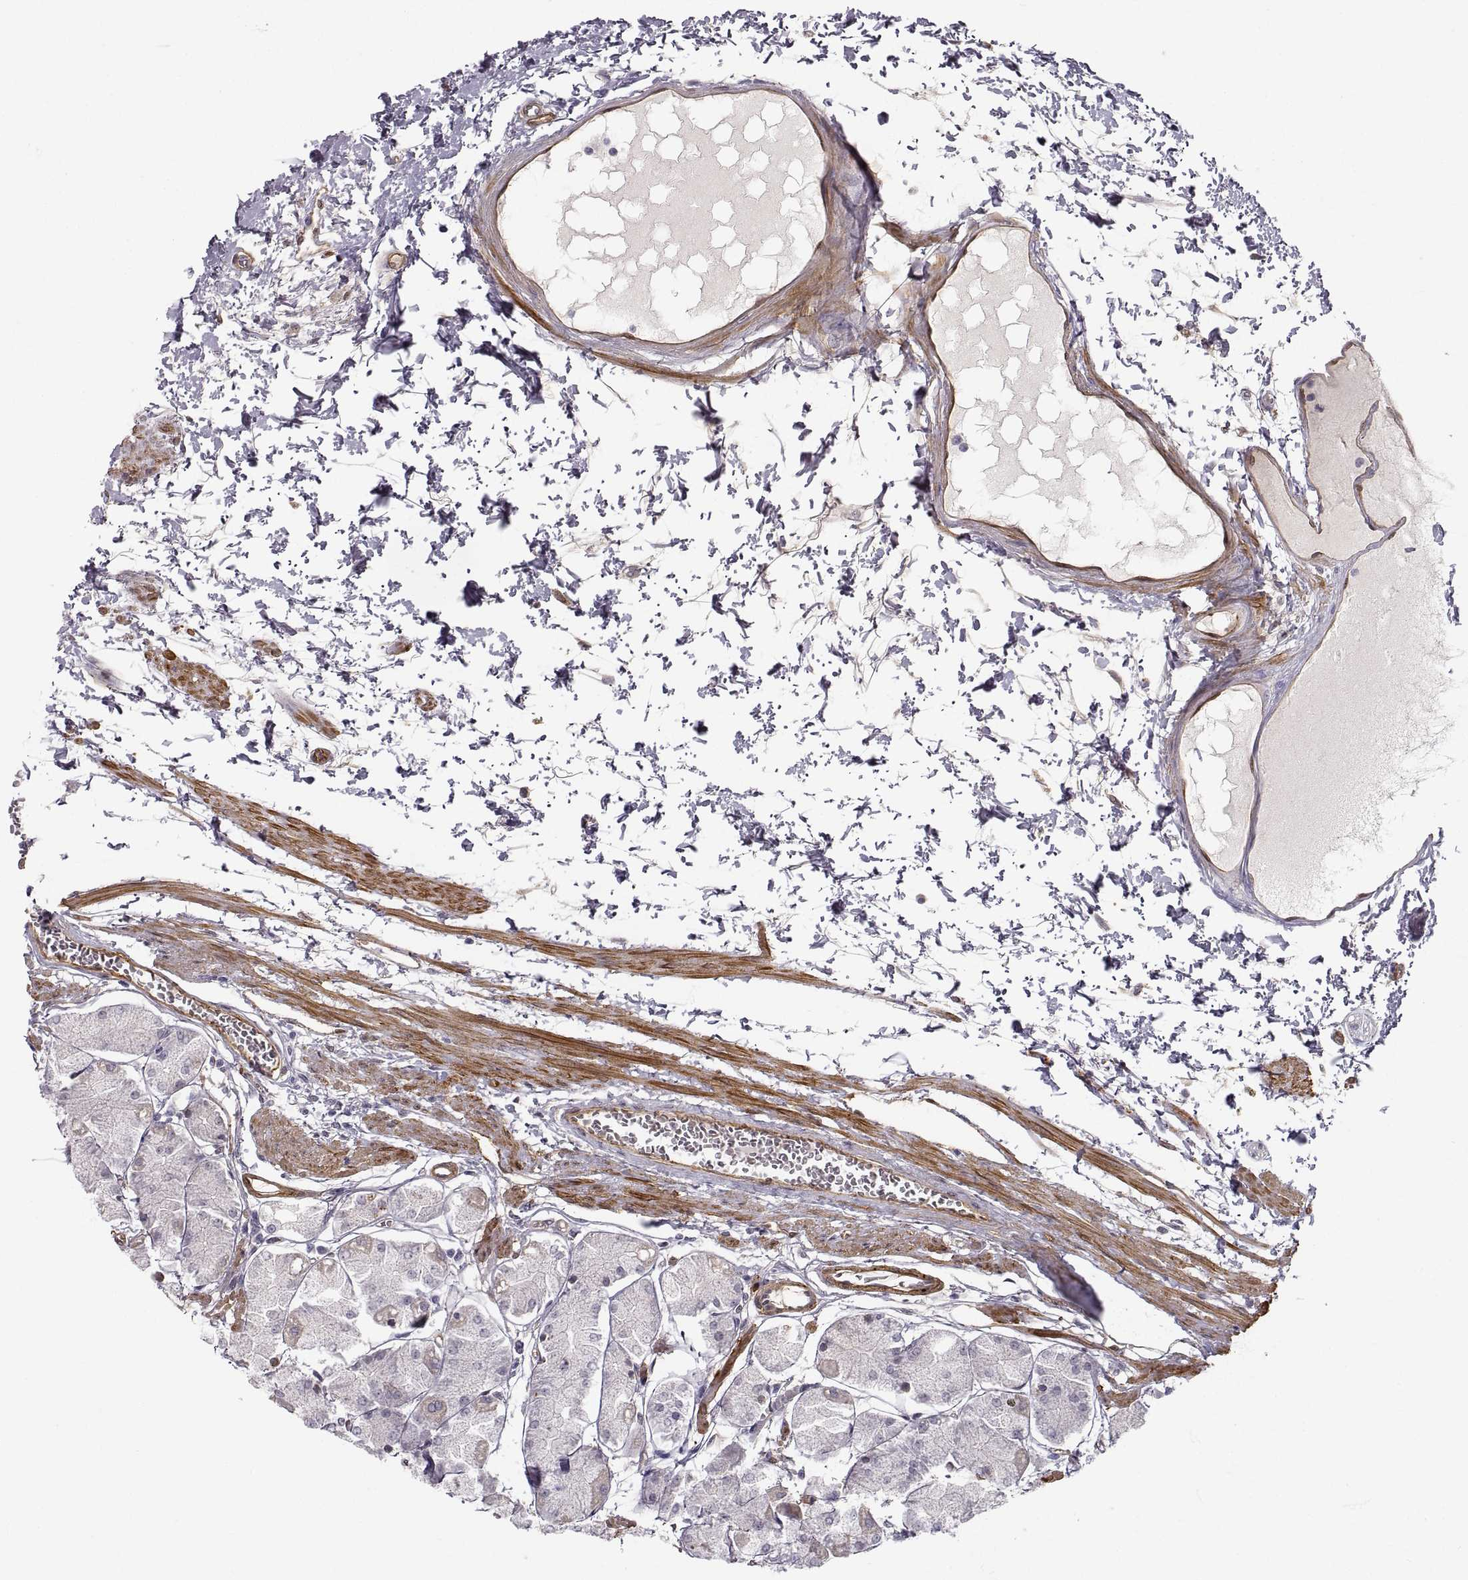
{"staining": {"intensity": "negative", "quantity": "none", "location": "none"}, "tissue": "stomach", "cell_type": "Glandular cells", "image_type": "normal", "snomed": [{"axis": "morphology", "description": "Normal tissue, NOS"}, {"axis": "topography", "description": "Stomach, upper"}], "caption": "IHC image of unremarkable human stomach stained for a protein (brown), which reveals no staining in glandular cells. Brightfield microscopy of IHC stained with DAB (brown) and hematoxylin (blue), captured at high magnification.", "gene": "PGM5", "patient": {"sex": "male", "age": 60}}